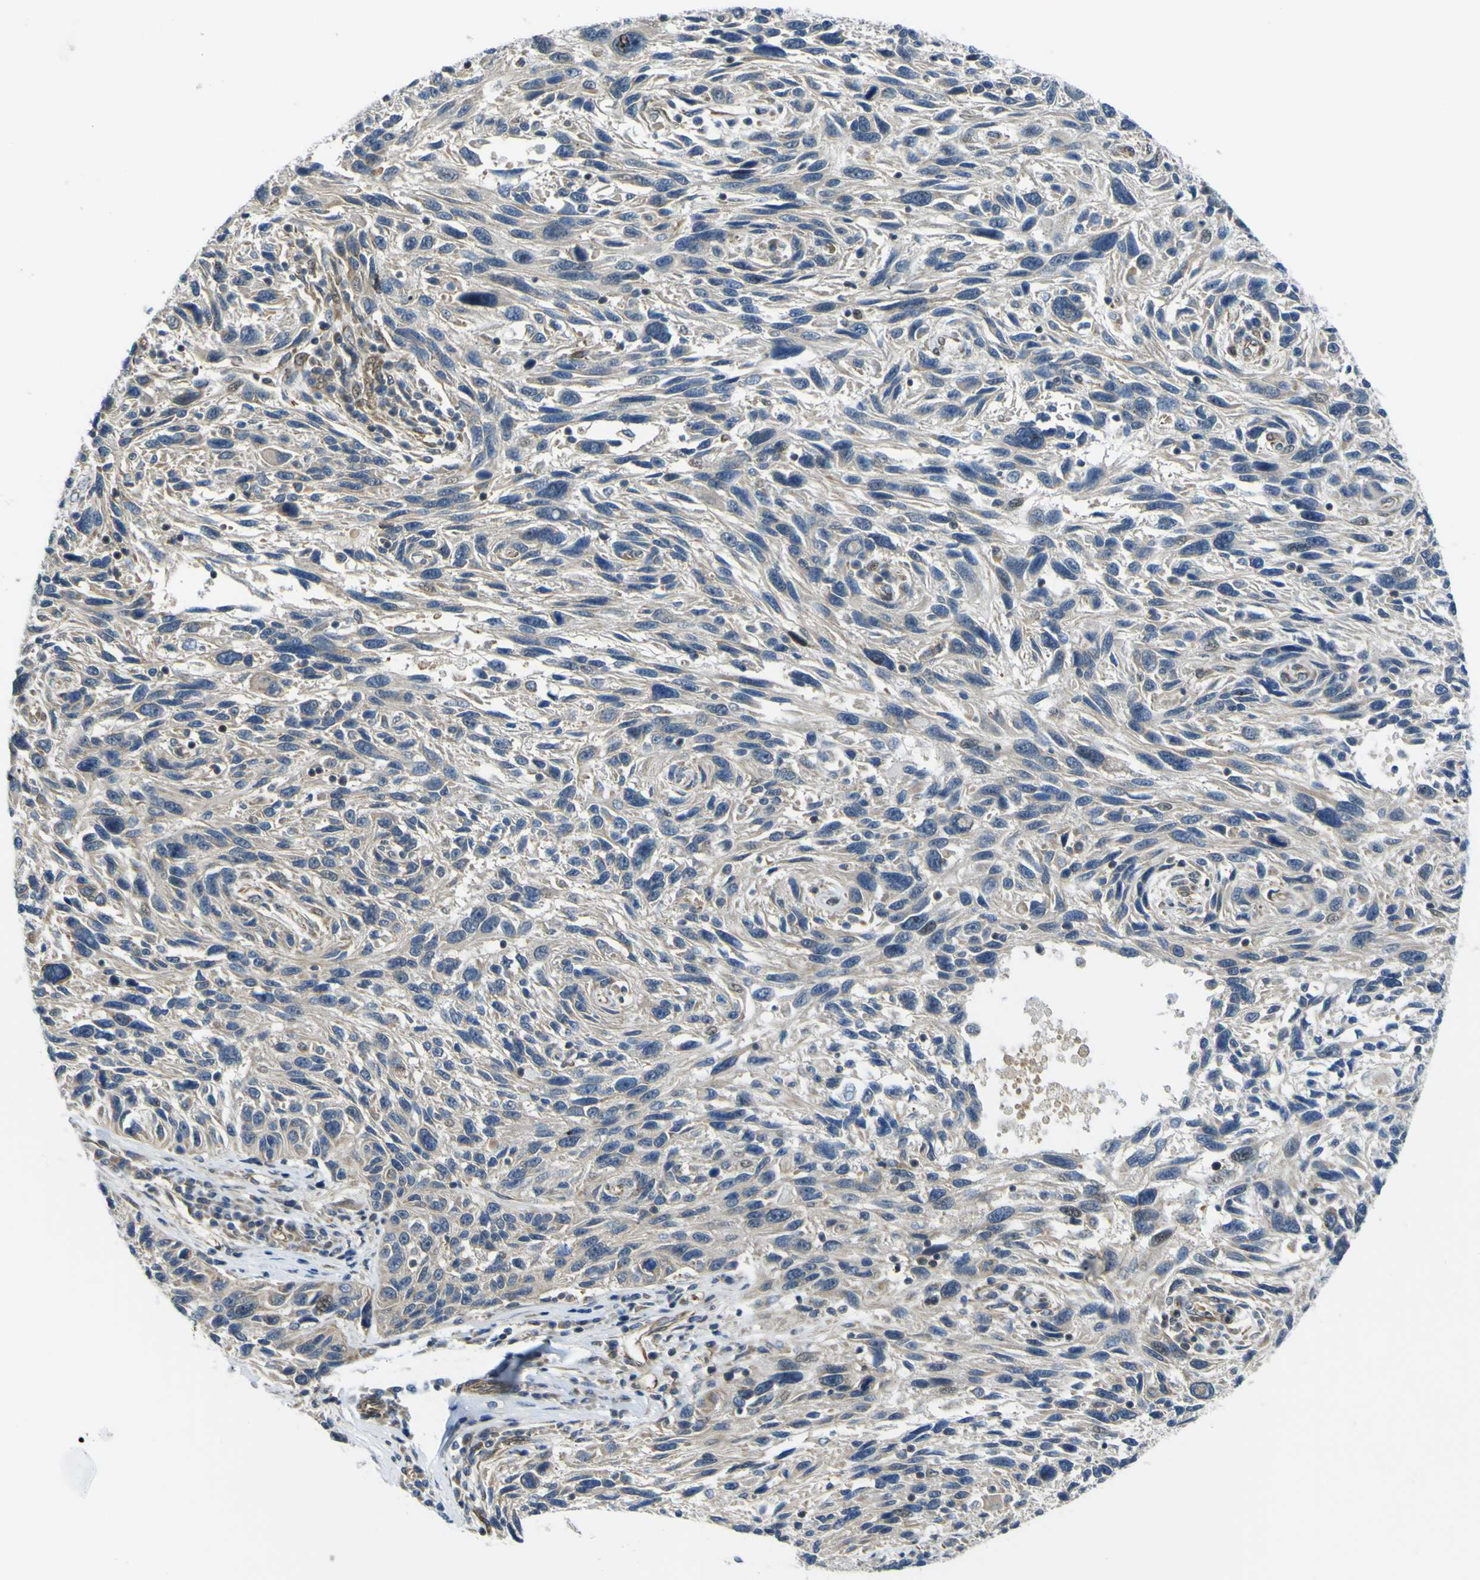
{"staining": {"intensity": "moderate", "quantity": "<25%", "location": "cytoplasmic/membranous"}, "tissue": "melanoma", "cell_type": "Tumor cells", "image_type": "cancer", "snomed": [{"axis": "morphology", "description": "Malignant melanoma, NOS"}, {"axis": "topography", "description": "Skin"}], "caption": "Melanoma was stained to show a protein in brown. There is low levels of moderate cytoplasmic/membranous positivity in about <25% of tumor cells. The protein of interest is shown in brown color, while the nuclei are stained blue.", "gene": "KDM7A", "patient": {"sex": "male", "age": 53}}